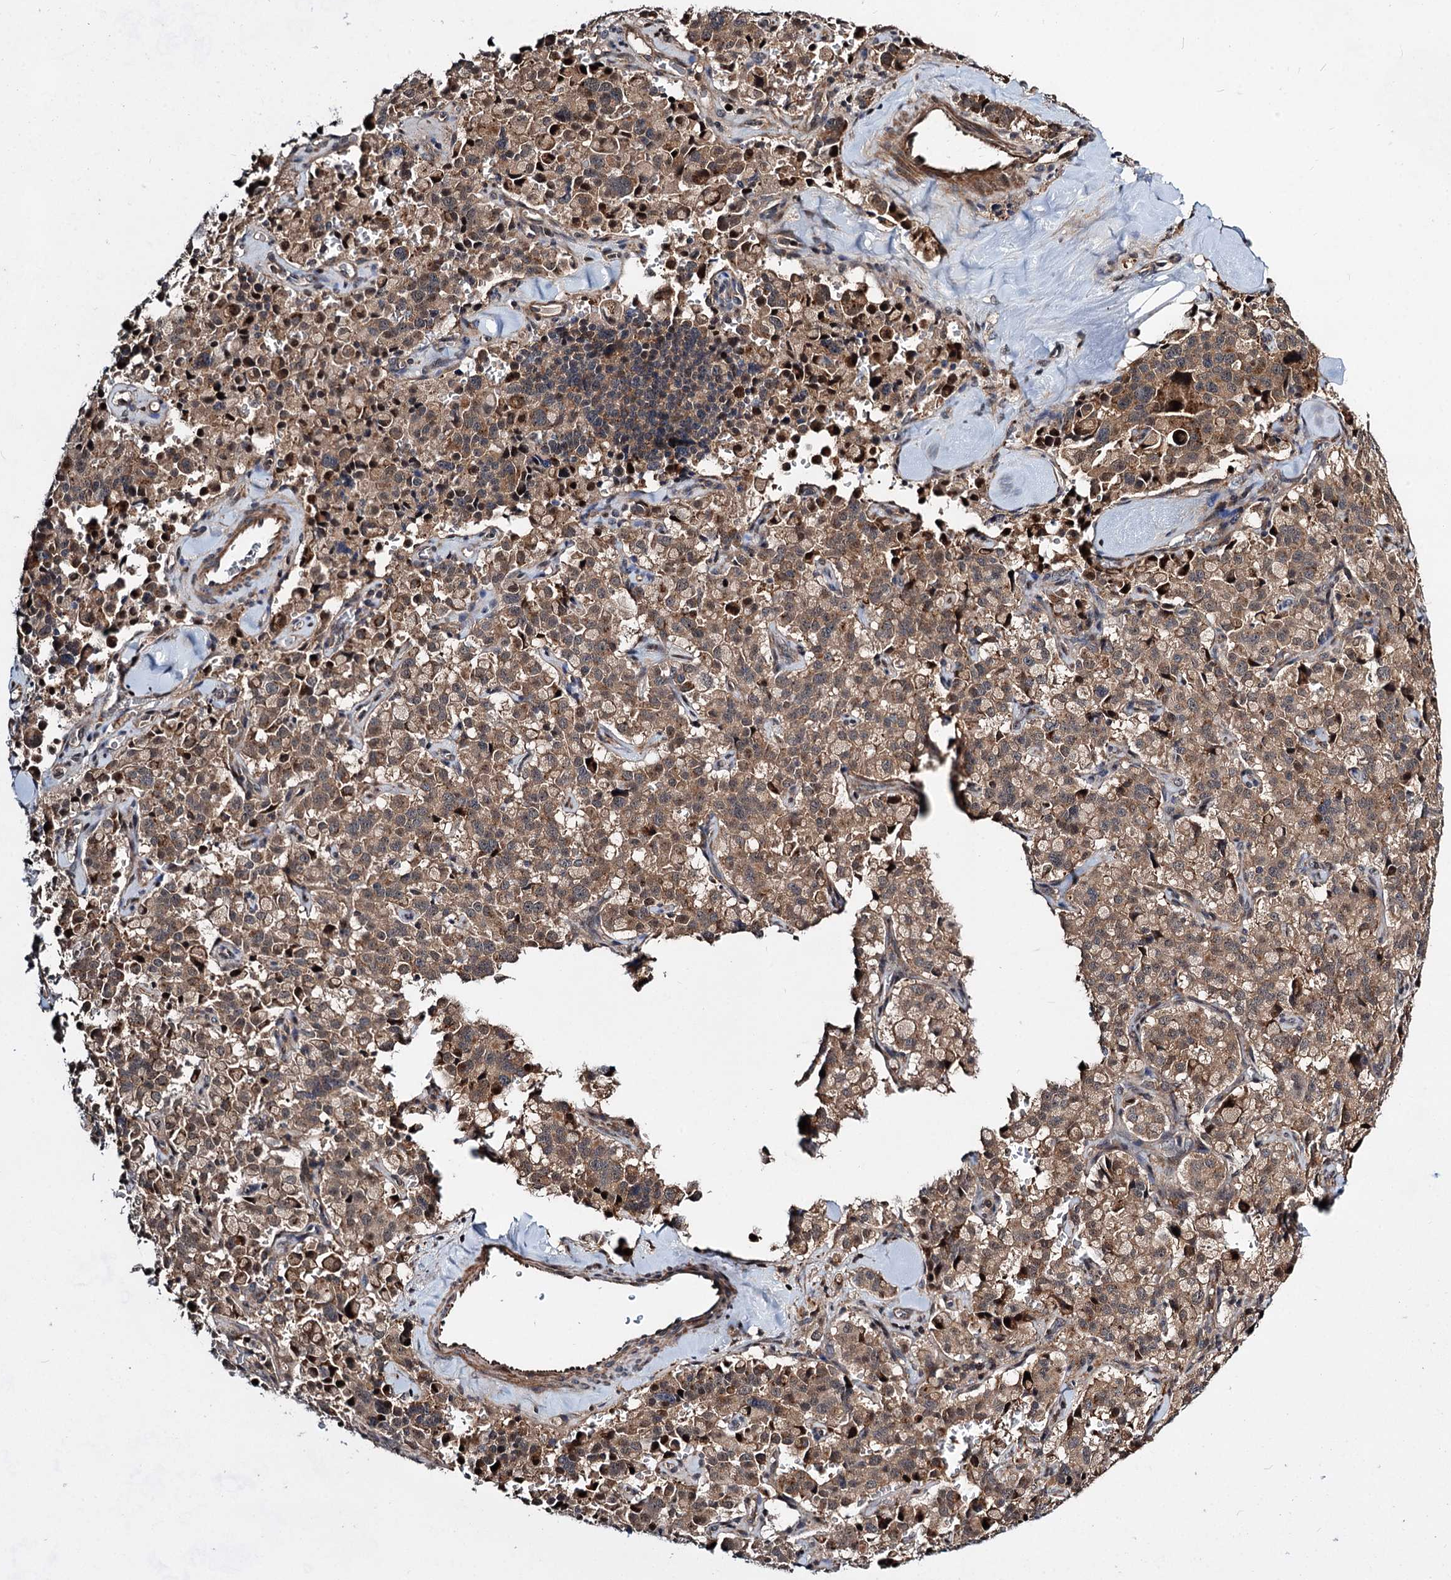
{"staining": {"intensity": "moderate", "quantity": ">75%", "location": "cytoplasmic/membranous"}, "tissue": "pancreatic cancer", "cell_type": "Tumor cells", "image_type": "cancer", "snomed": [{"axis": "morphology", "description": "Adenocarcinoma, NOS"}, {"axis": "topography", "description": "Pancreas"}], "caption": "Pancreatic cancer (adenocarcinoma) stained for a protein shows moderate cytoplasmic/membranous positivity in tumor cells. The staining is performed using DAB (3,3'-diaminobenzidine) brown chromogen to label protein expression. The nuclei are counter-stained blue using hematoxylin.", "gene": "GPBP1", "patient": {"sex": "male", "age": 65}}